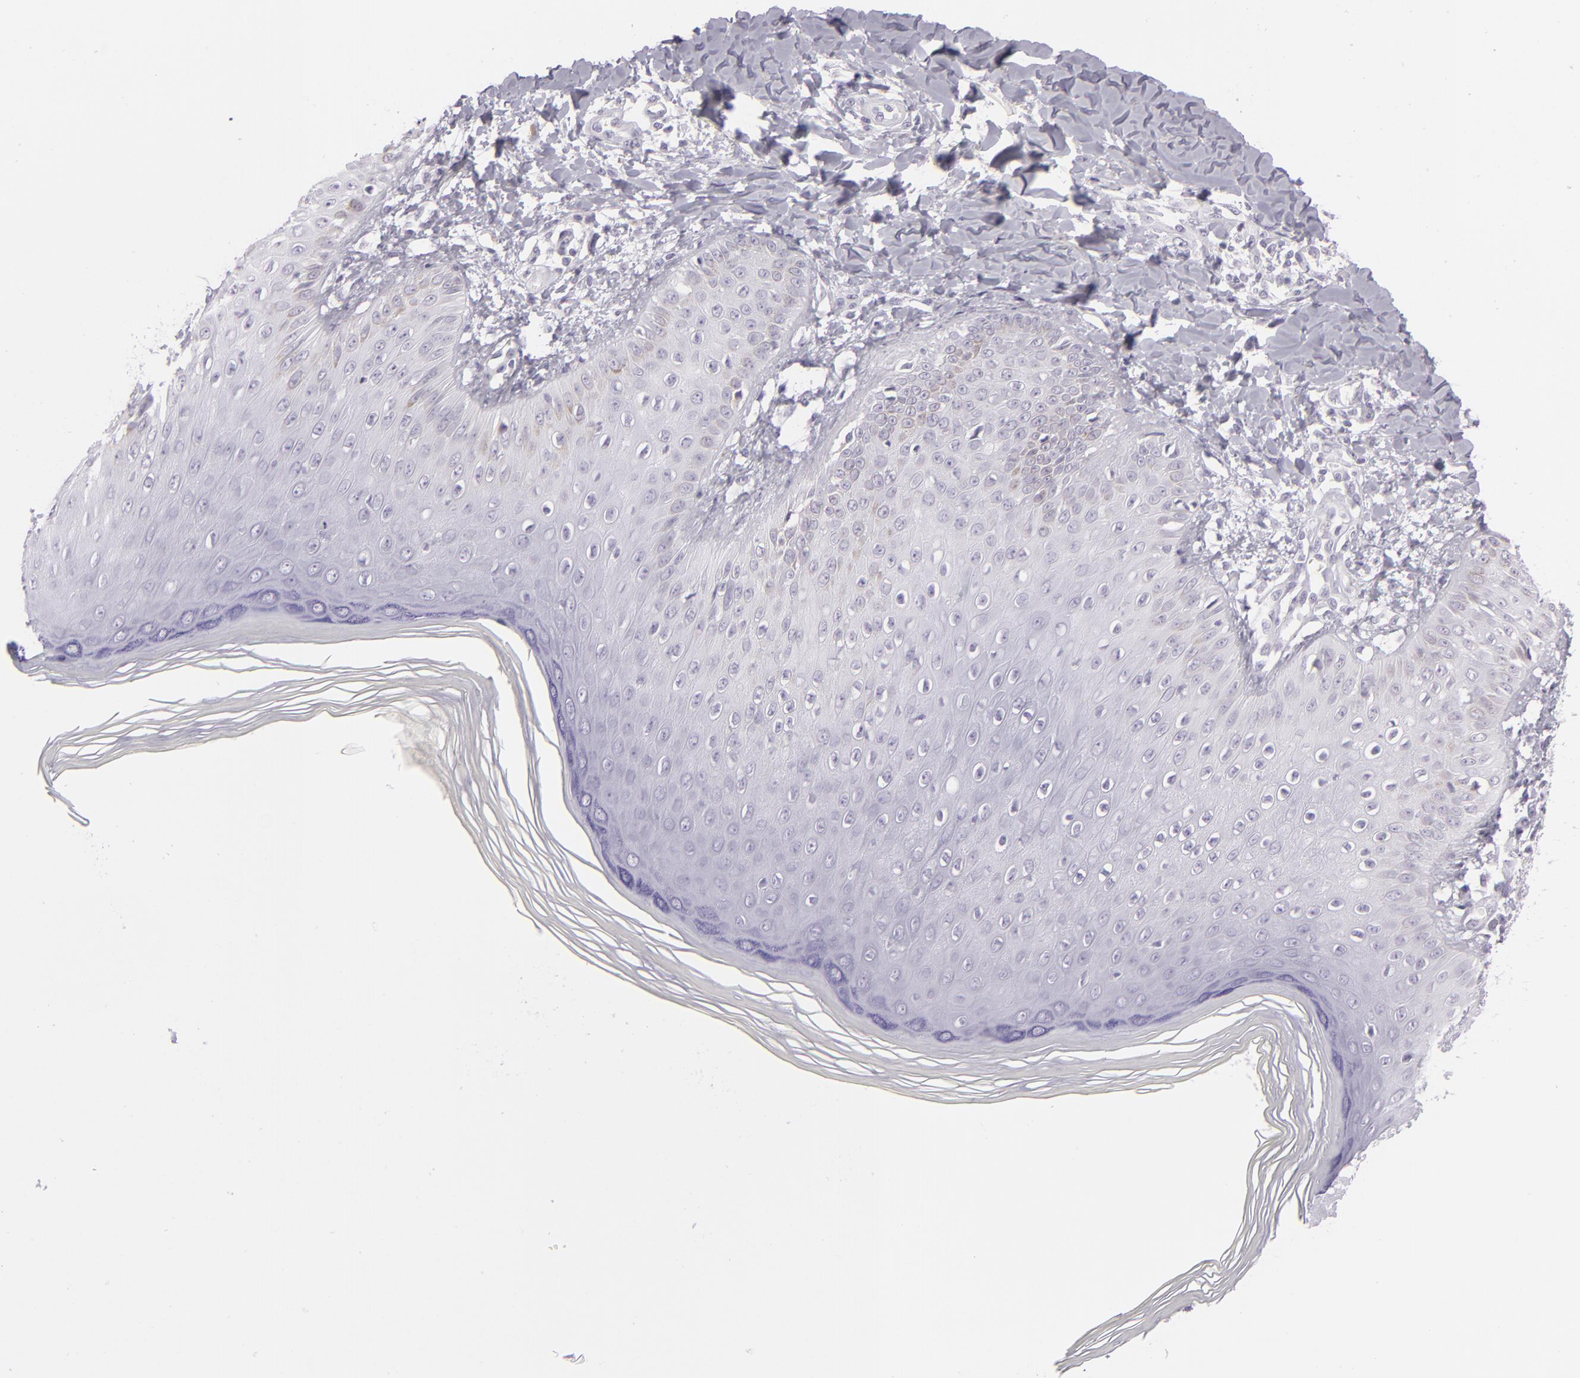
{"staining": {"intensity": "weak", "quantity": "<25%", "location": "nuclear"}, "tissue": "skin", "cell_type": "Epidermal cells", "image_type": "normal", "snomed": [{"axis": "morphology", "description": "Normal tissue, NOS"}, {"axis": "morphology", "description": "Inflammation, NOS"}, {"axis": "topography", "description": "Soft tissue"}, {"axis": "topography", "description": "Anal"}], "caption": "Immunohistochemical staining of normal human skin demonstrates no significant staining in epidermal cells.", "gene": "MCM3", "patient": {"sex": "female", "age": 15}}